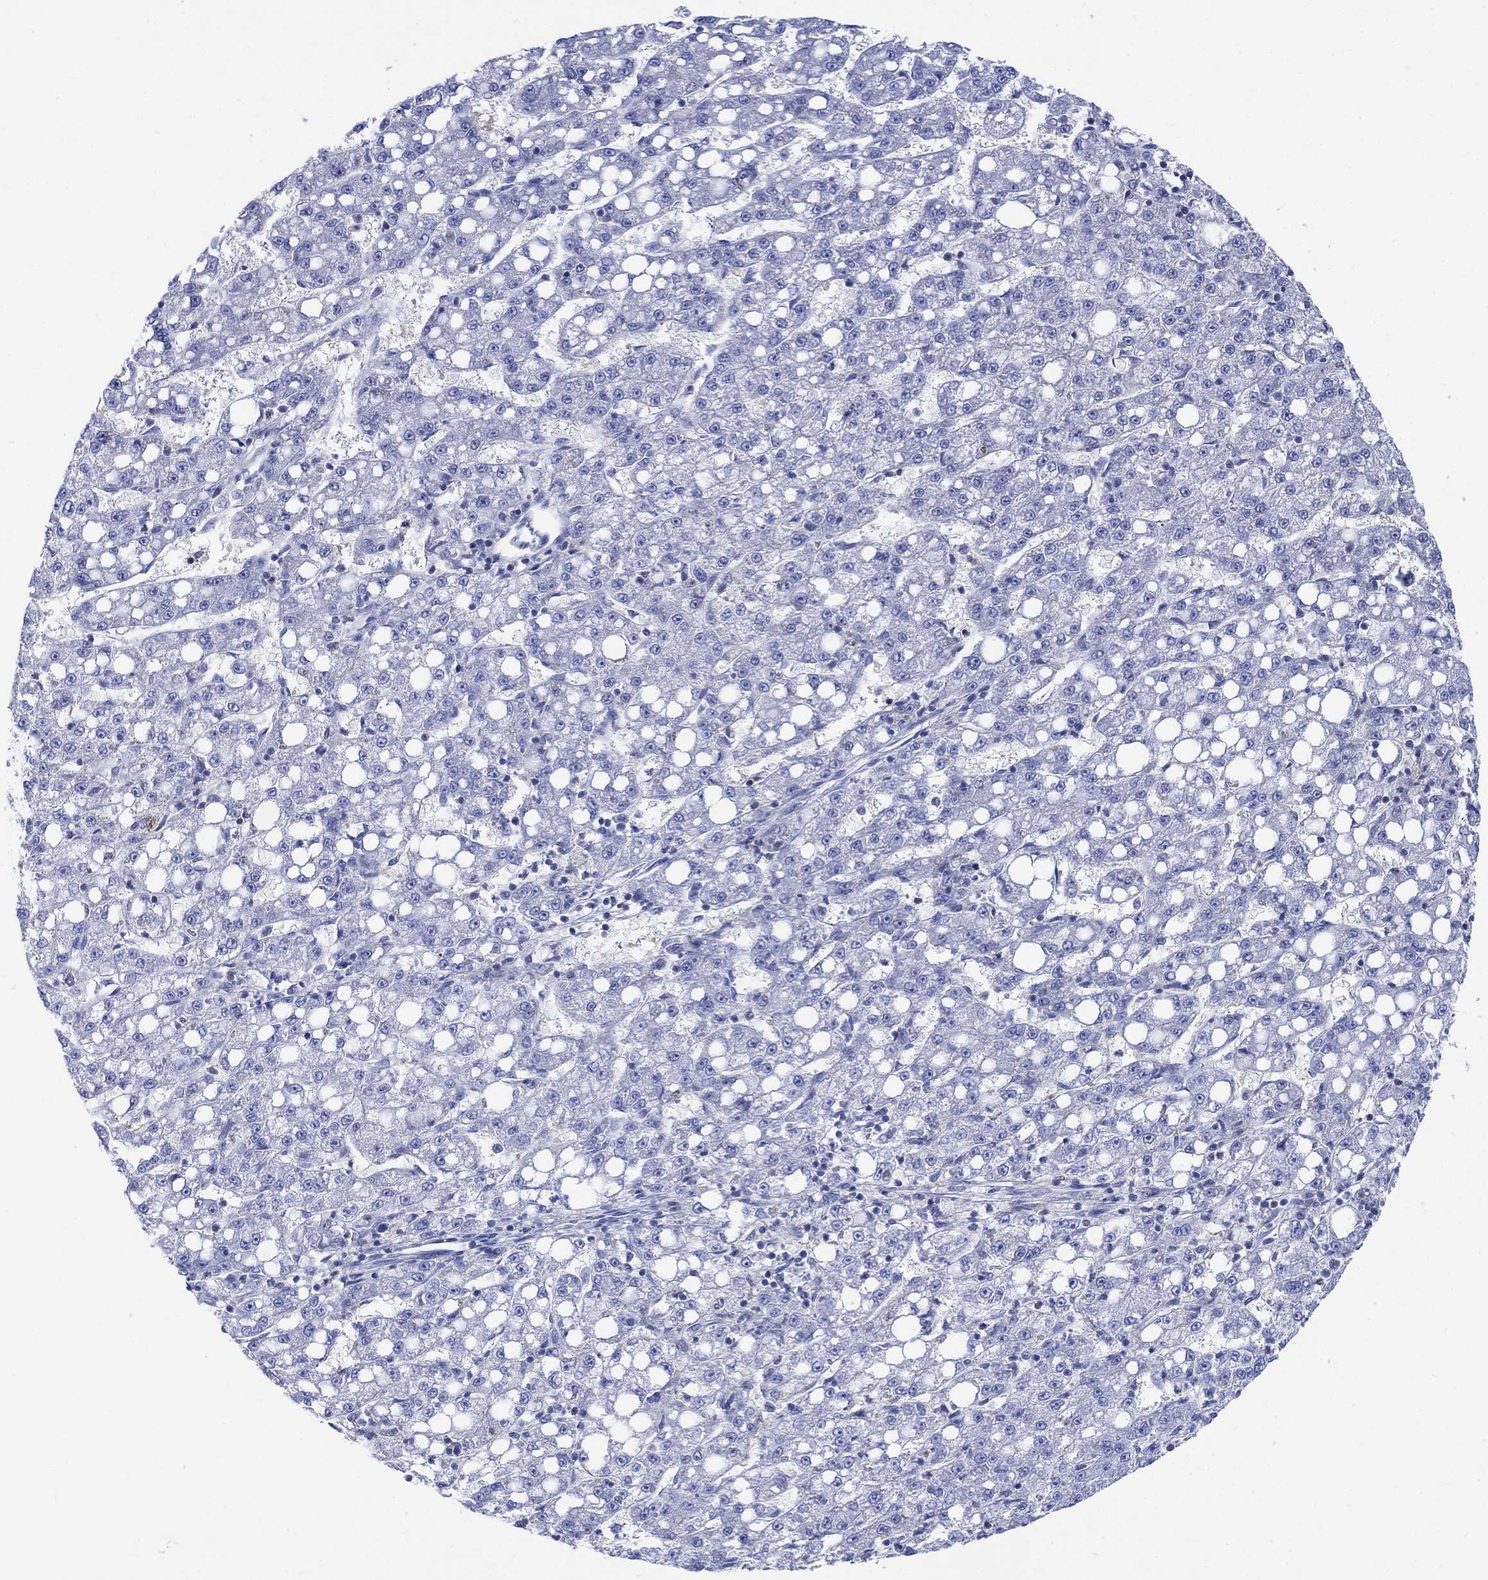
{"staining": {"intensity": "negative", "quantity": "none", "location": "none"}, "tissue": "liver cancer", "cell_type": "Tumor cells", "image_type": "cancer", "snomed": [{"axis": "morphology", "description": "Carcinoma, Hepatocellular, NOS"}, {"axis": "topography", "description": "Liver"}], "caption": "Immunohistochemical staining of liver cancer demonstrates no significant staining in tumor cells.", "gene": "ARSK", "patient": {"sex": "female", "age": 65}}